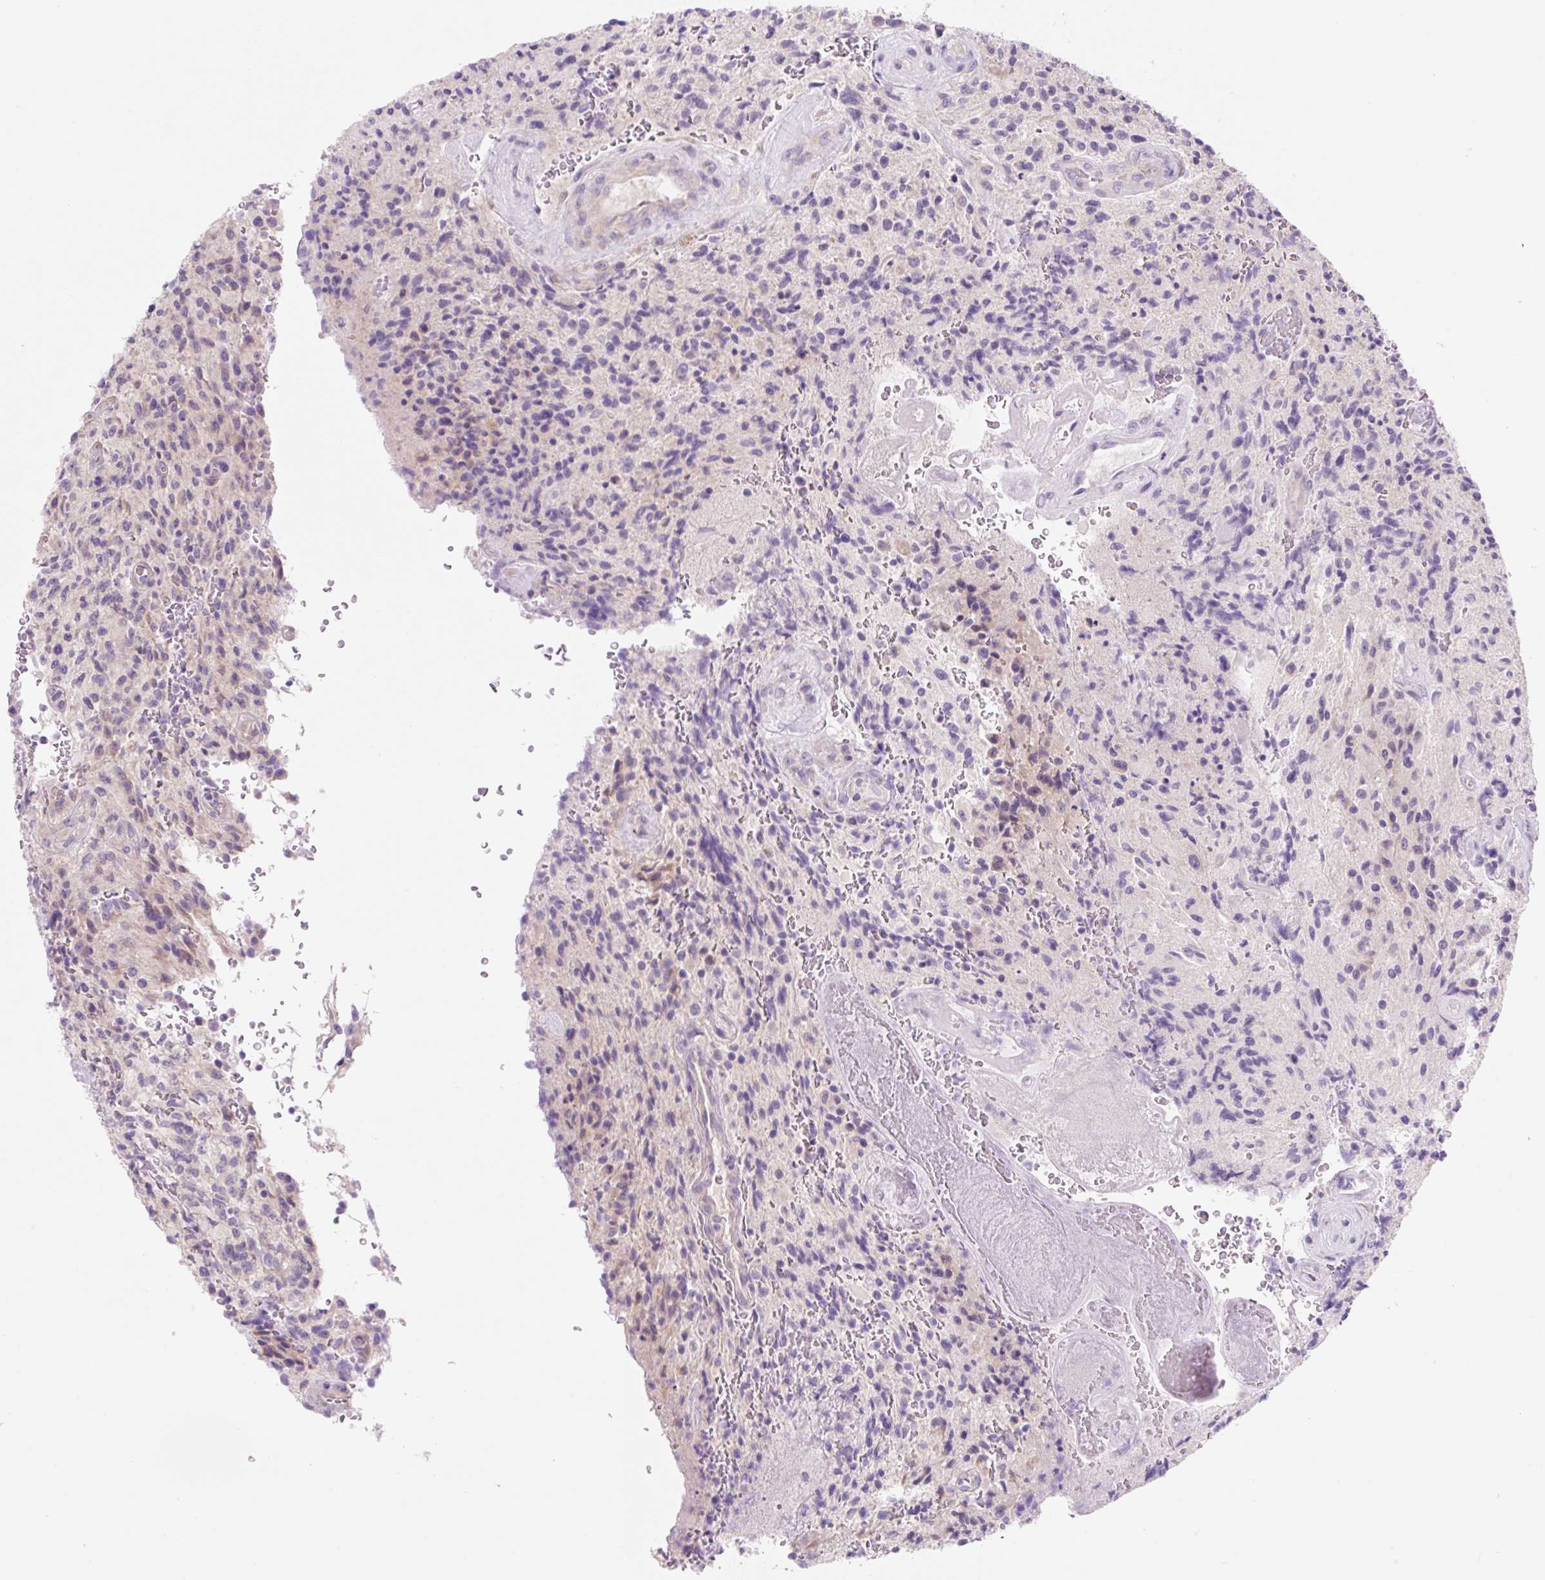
{"staining": {"intensity": "negative", "quantity": "none", "location": "none"}, "tissue": "glioma", "cell_type": "Tumor cells", "image_type": "cancer", "snomed": [{"axis": "morphology", "description": "Normal tissue, NOS"}, {"axis": "morphology", "description": "Glioma, malignant, High grade"}, {"axis": "topography", "description": "Cerebral cortex"}], "caption": "Glioma was stained to show a protein in brown. There is no significant staining in tumor cells.", "gene": "CELF6", "patient": {"sex": "male", "age": 56}}